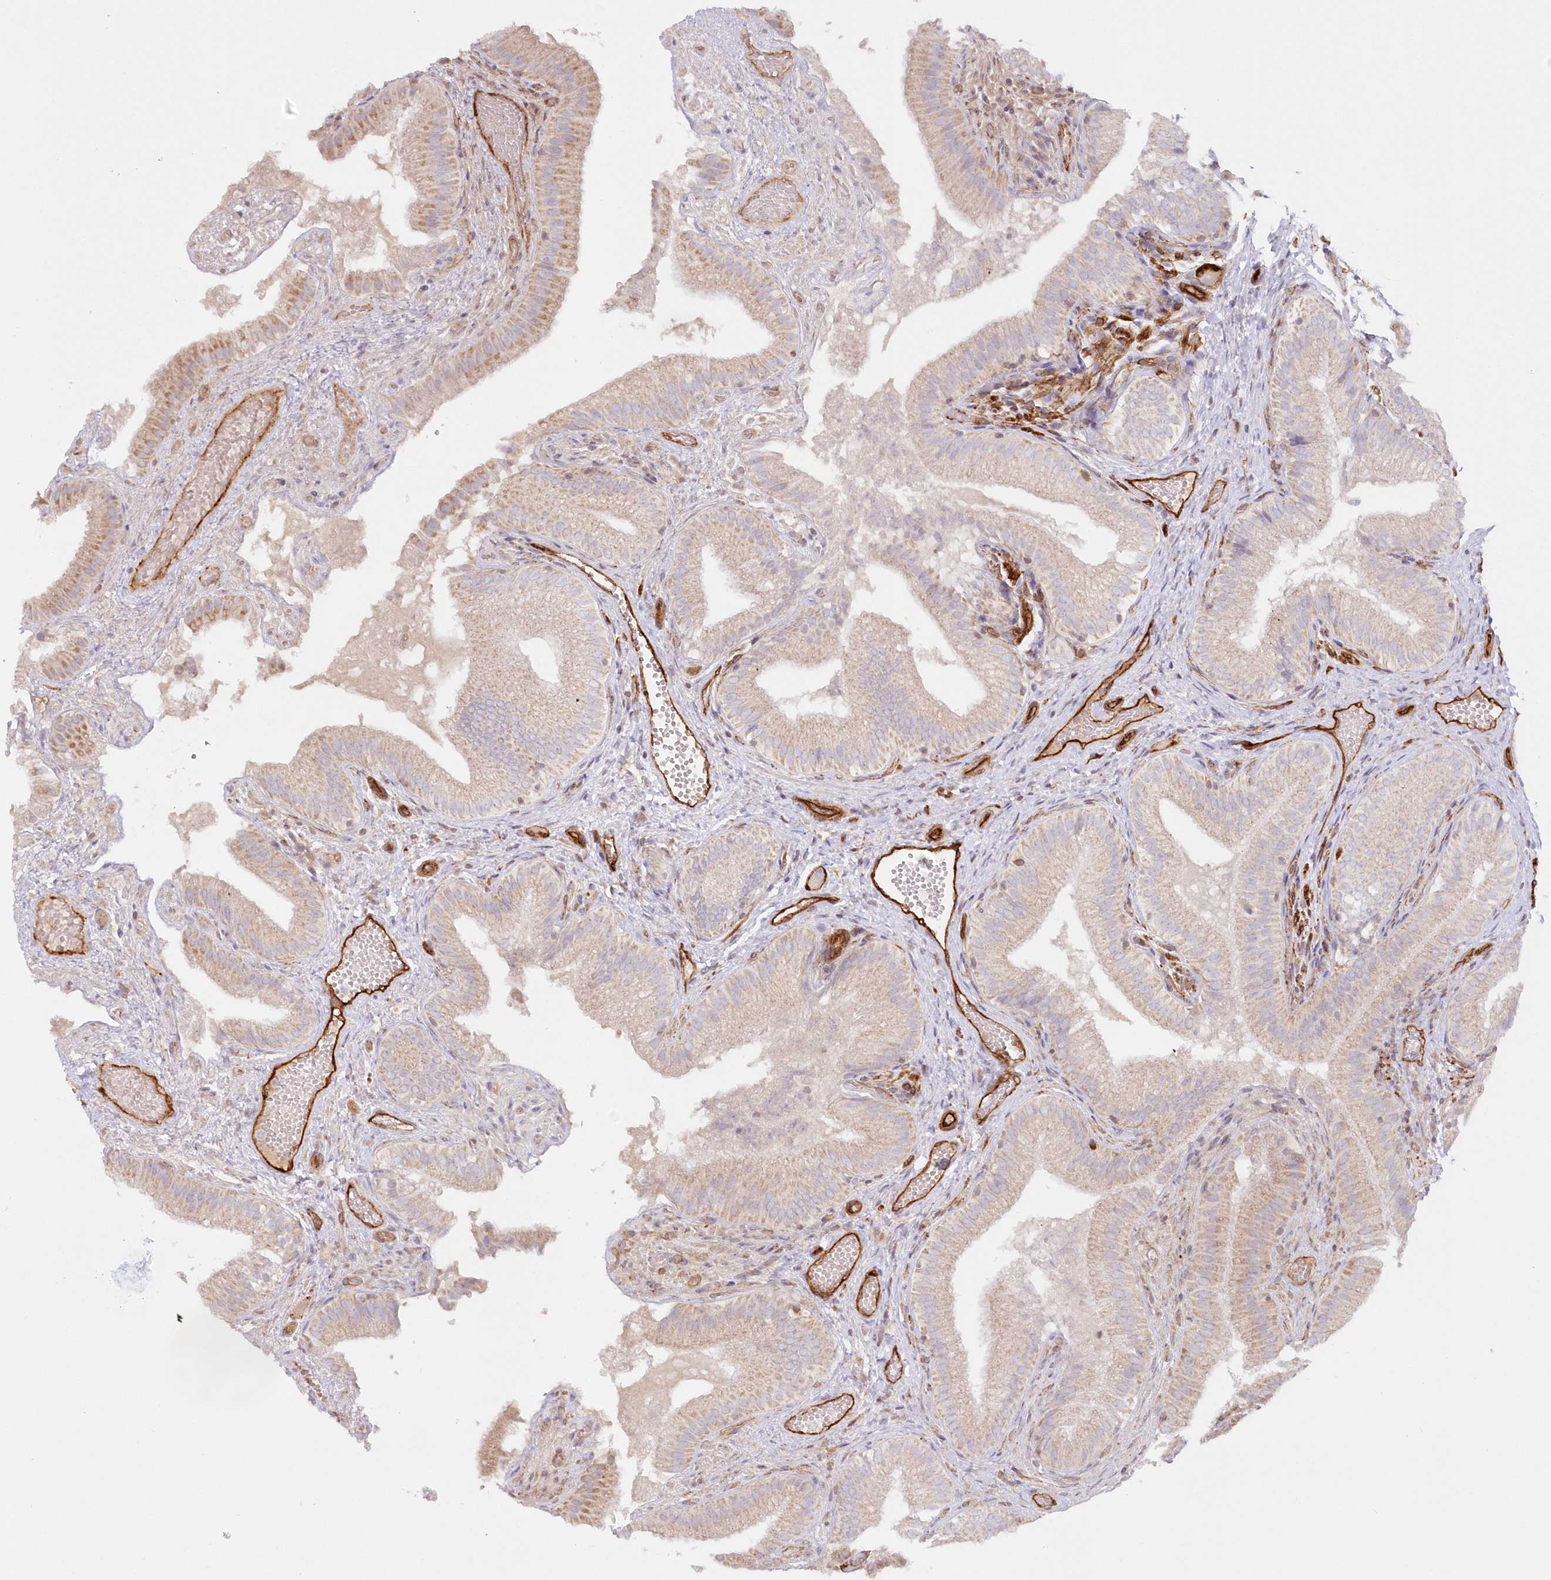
{"staining": {"intensity": "weak", "quantity": ">75%", "location": "cytoplasmic/membranous"}, "tissue": "gallbladder", "cell_type": "Glandular cells", "image_type": "normal", "snomed": [{"axis": "morphology", "description": "Normal tissue, NOS"}, {"axis": "topography", "description": "Gallbladder"}], "caption": "Immunohistochemistry (IHC) of normal human gallbladder exhibits low levels of weak cytoplasmic/membranous positivity in approximately >75% of glandular cells.", "gene": "AFAP1L2", "patient": {"sex": "female", "age": 30}}